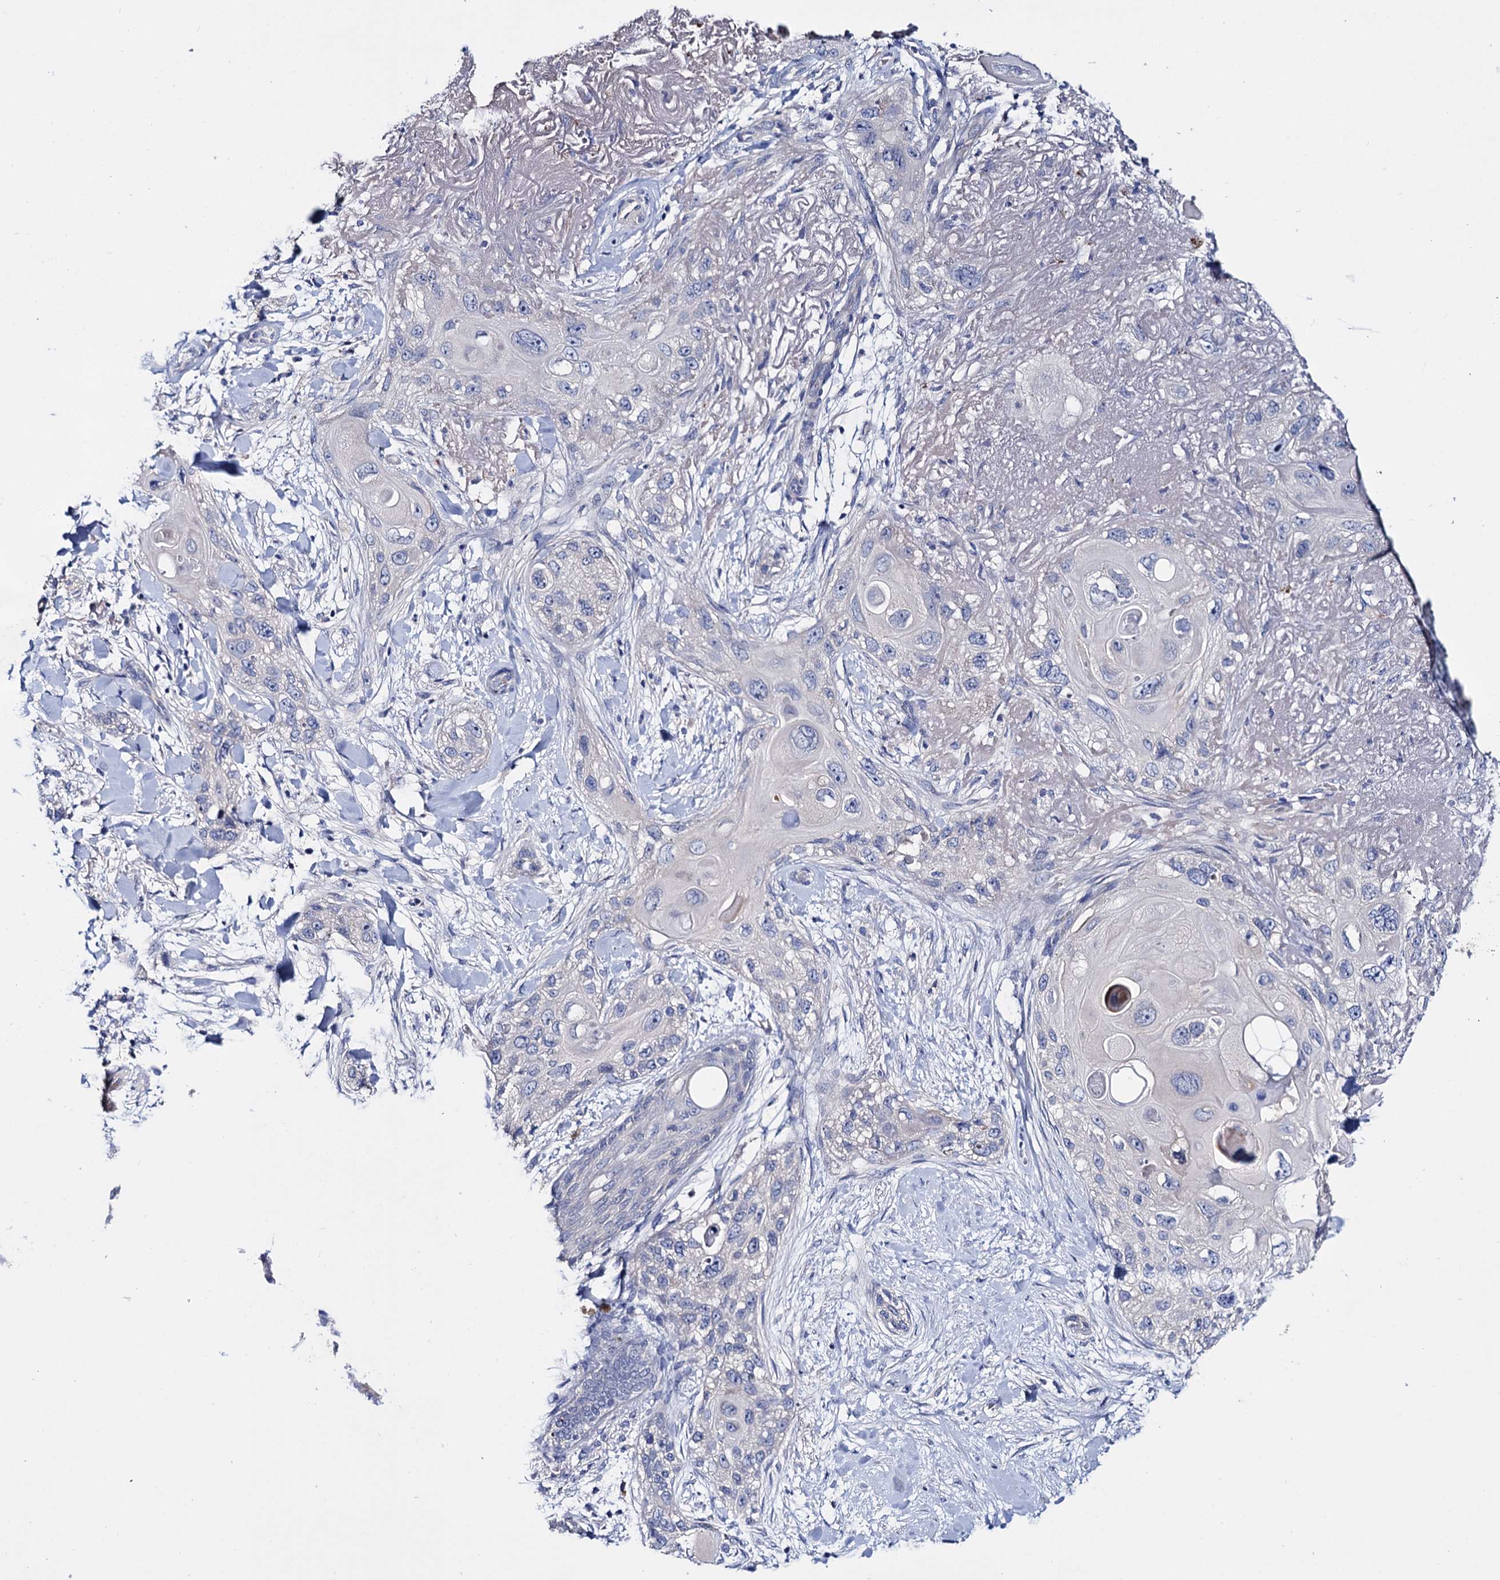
{"staining": {"intensity": "negative", "quantity": "none", "location": "none"}, "tissue": "skin cancer", "cell_type": "Tumor cells", "image_type": "cancer", "snomed": [{"axis": "morphology", "description": "Normal tissue, NOS"}, {"axis": "morphology", "description": "Squamous cell carcinoma, NOS"}, {"axis": "topography", "description": "Skin"}], "caption": "IHC of human squamous cell carcinoma (skin) exhibits no positivity in tumor cells.", "gene": "PPP1R32", "patient": {"sex": "male", "age": 72}}